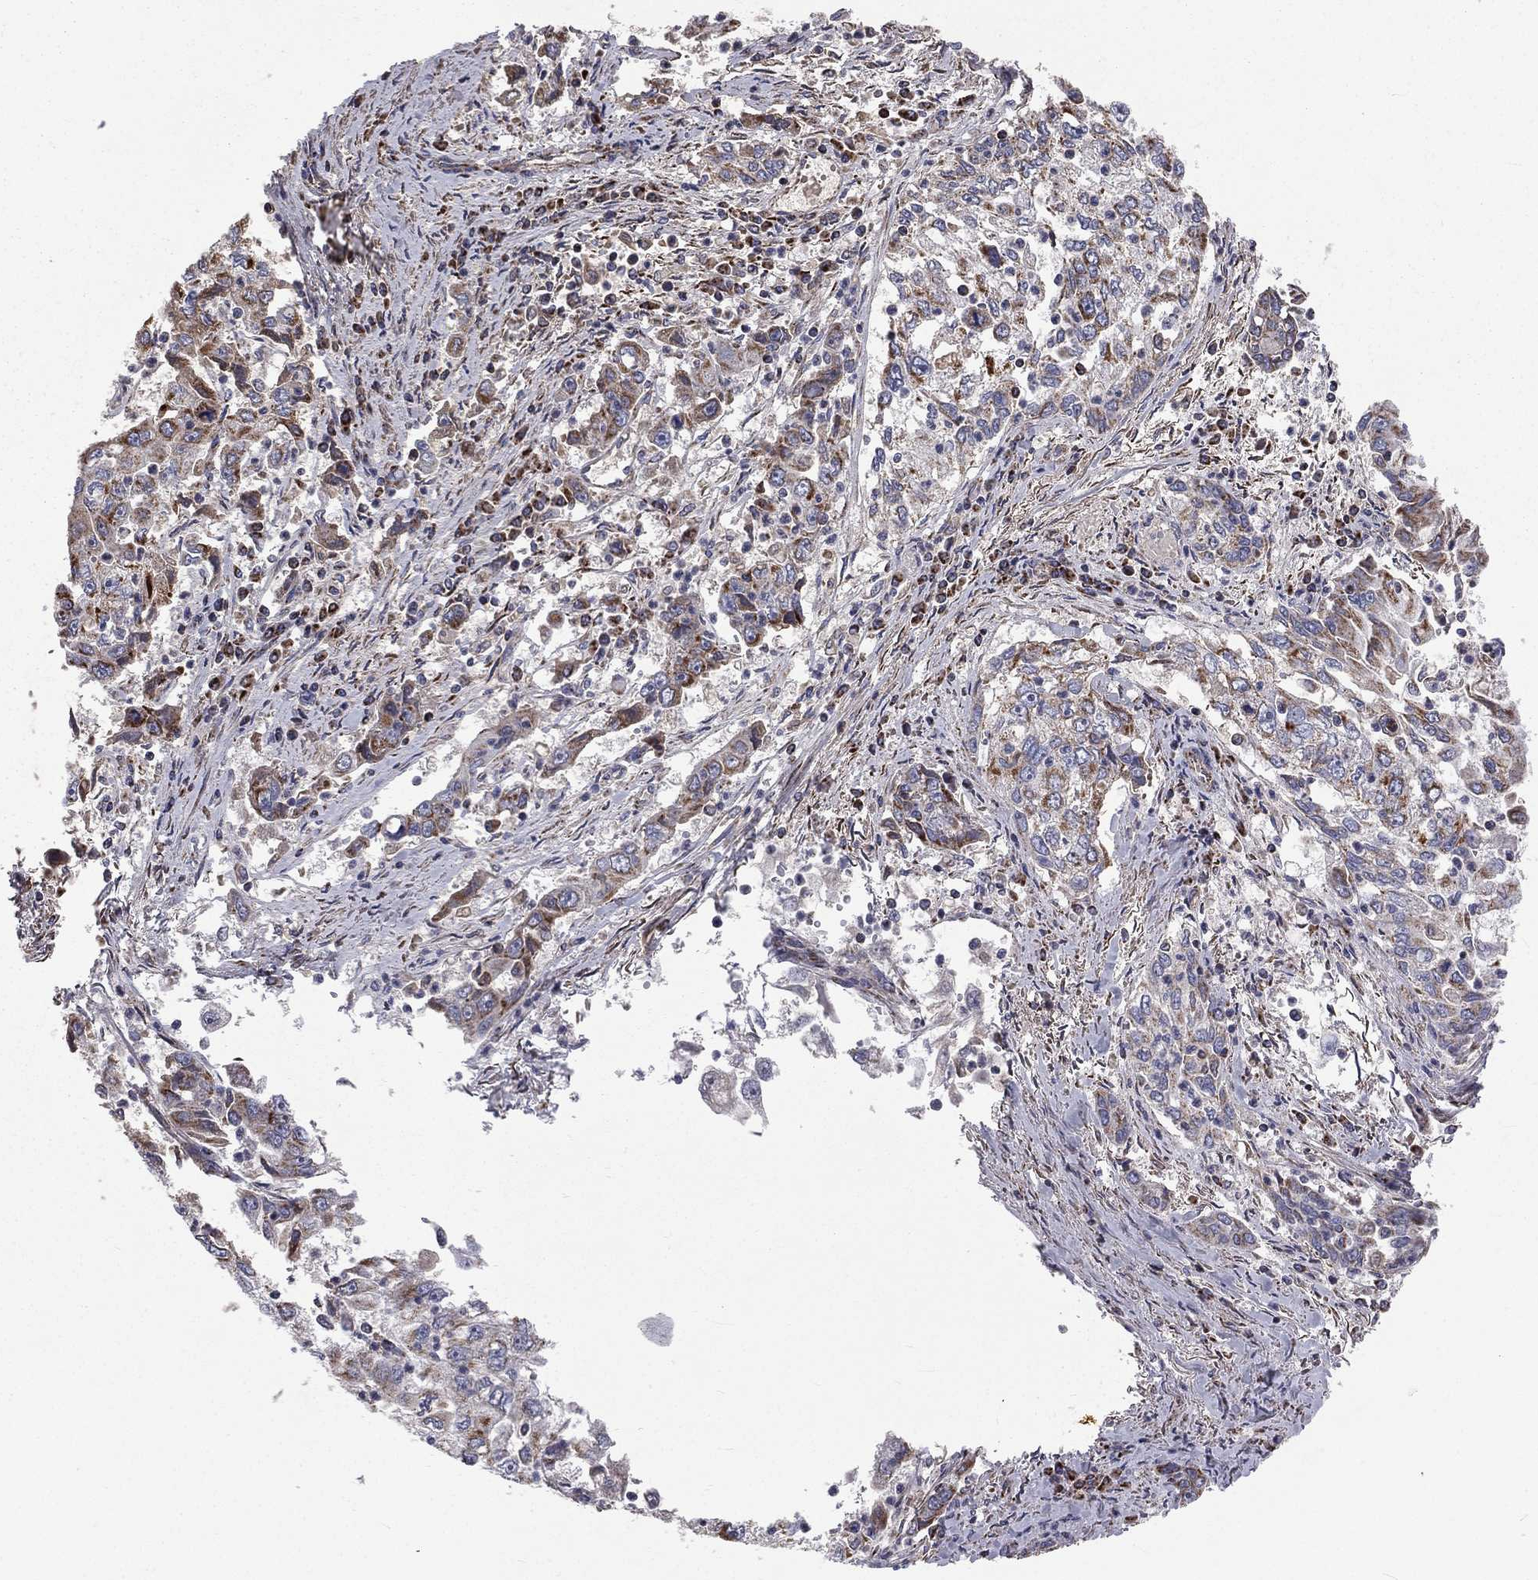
{"staining": {"intensity": "moderate", "quantity": "<25%", "location": "cytoplasmic/membranous"}, "tissue": "cervical cancer", "cell_type": "Tumor cells", "image_type": "cancer", "snomed": [{"axis": "morphology", "description": "Squamous cell carcinoma, NOS"}, {"axis": "topography", "description": "Cervix"}], "caption": "A low amount of moderate cytoplasmic/membranous staining is present in approximately <25% of tumor cells in cervical squamous cell carcinoma tissue.", "gene": "GPD1", "patient": {"sex": "female", "age": 36}}